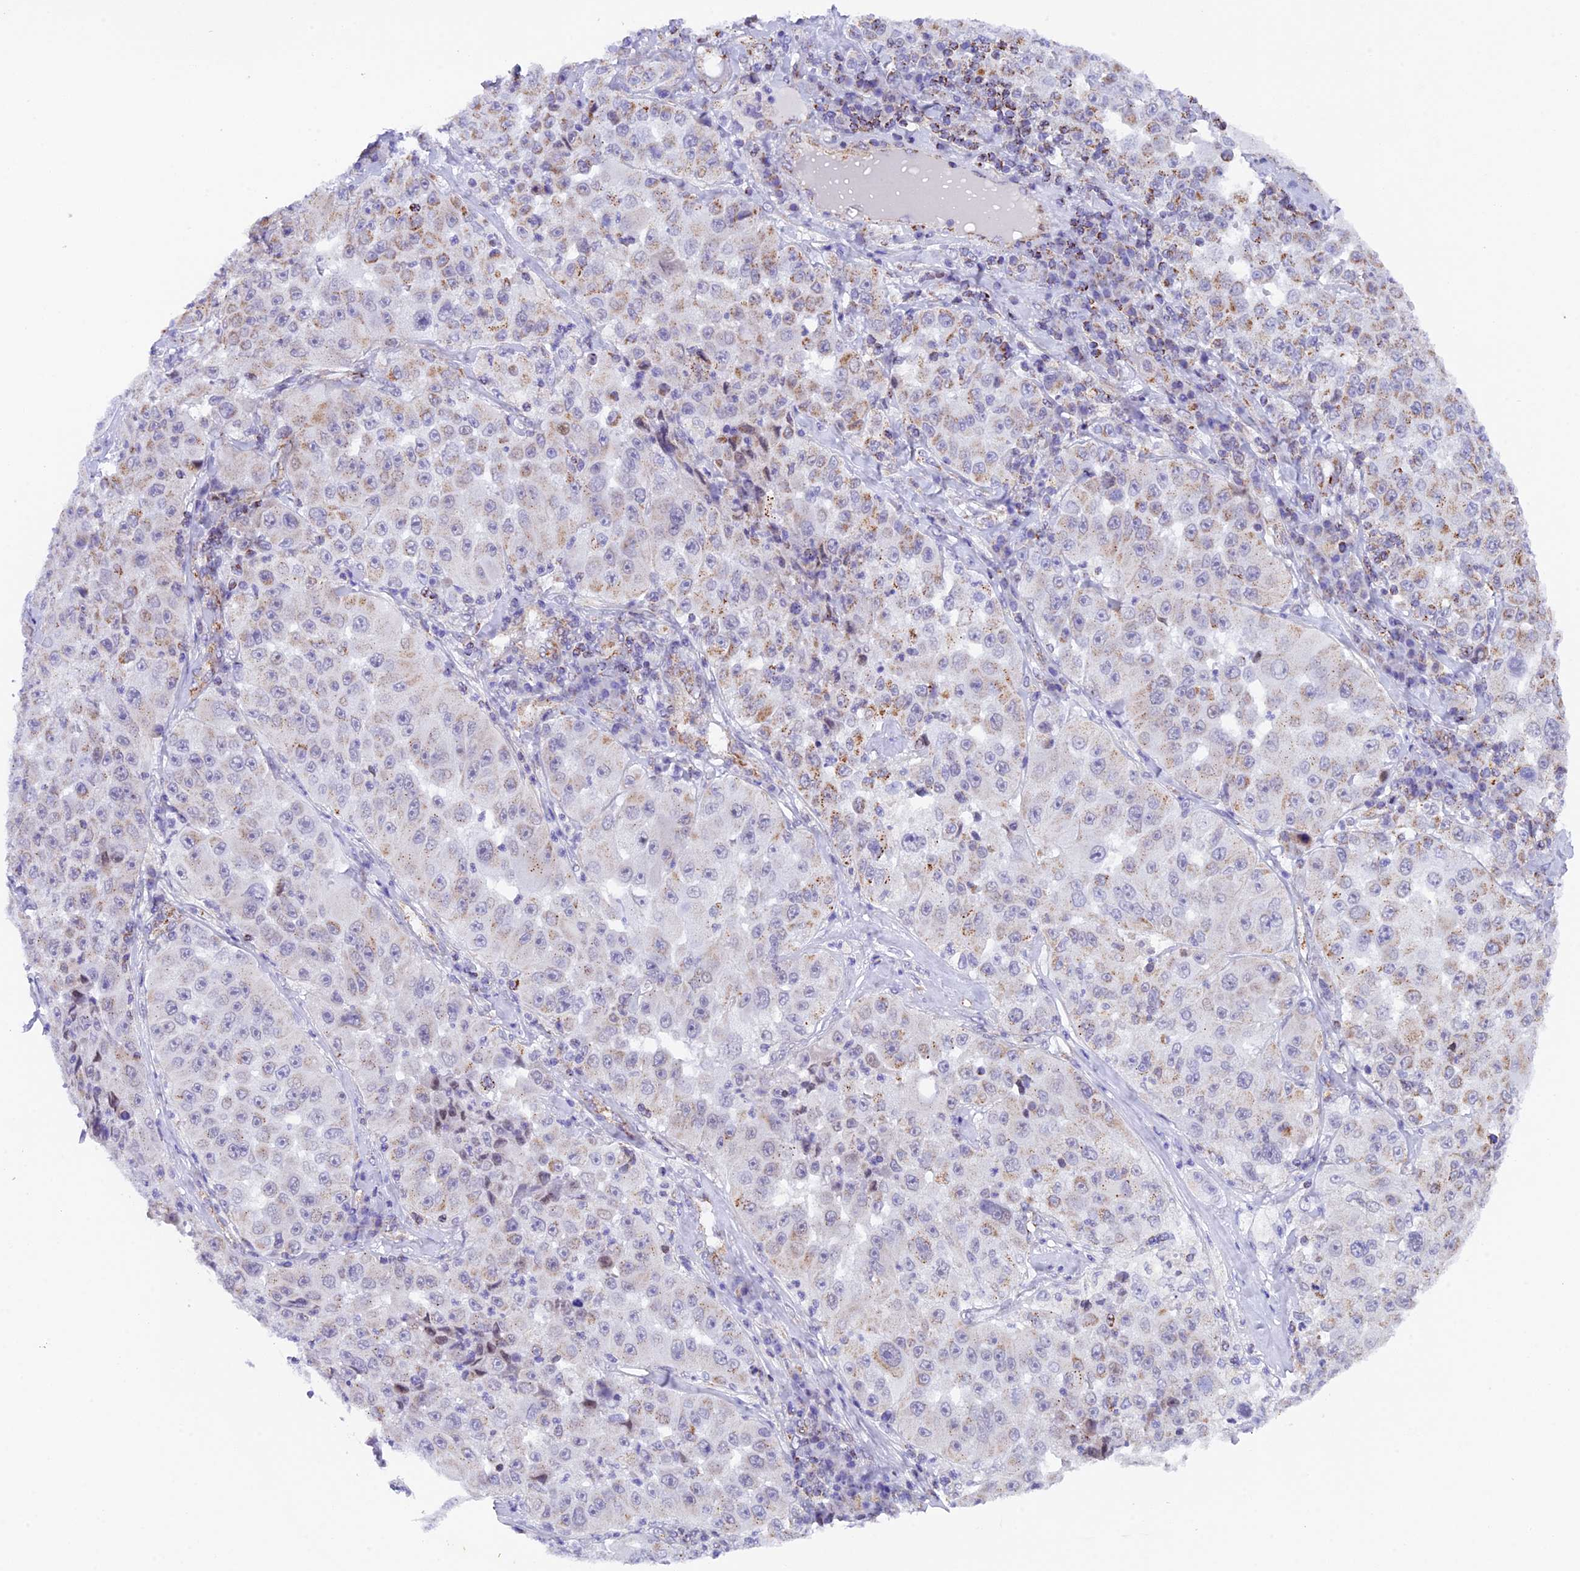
{"staining": {"intensity": "moderate", "quantity": "<25%", "location": "cytoplasmic/membranous"}, "tissue": "melanoma", "cell_type": "Tumor cells", "image_type": "cancer", "snomed": [{"axis": "morphology", "description": "Malignant melanoma, Metastatic site"}, {"axis": "topography", "description": "Lymph node"}], "caption": "Moderate cytoplasmic/membranous protein positivity is identified in about <25% of tumor cells in melanoma.", "gene": "TFAM", "patient": {"sex": "male", "age": 62}}